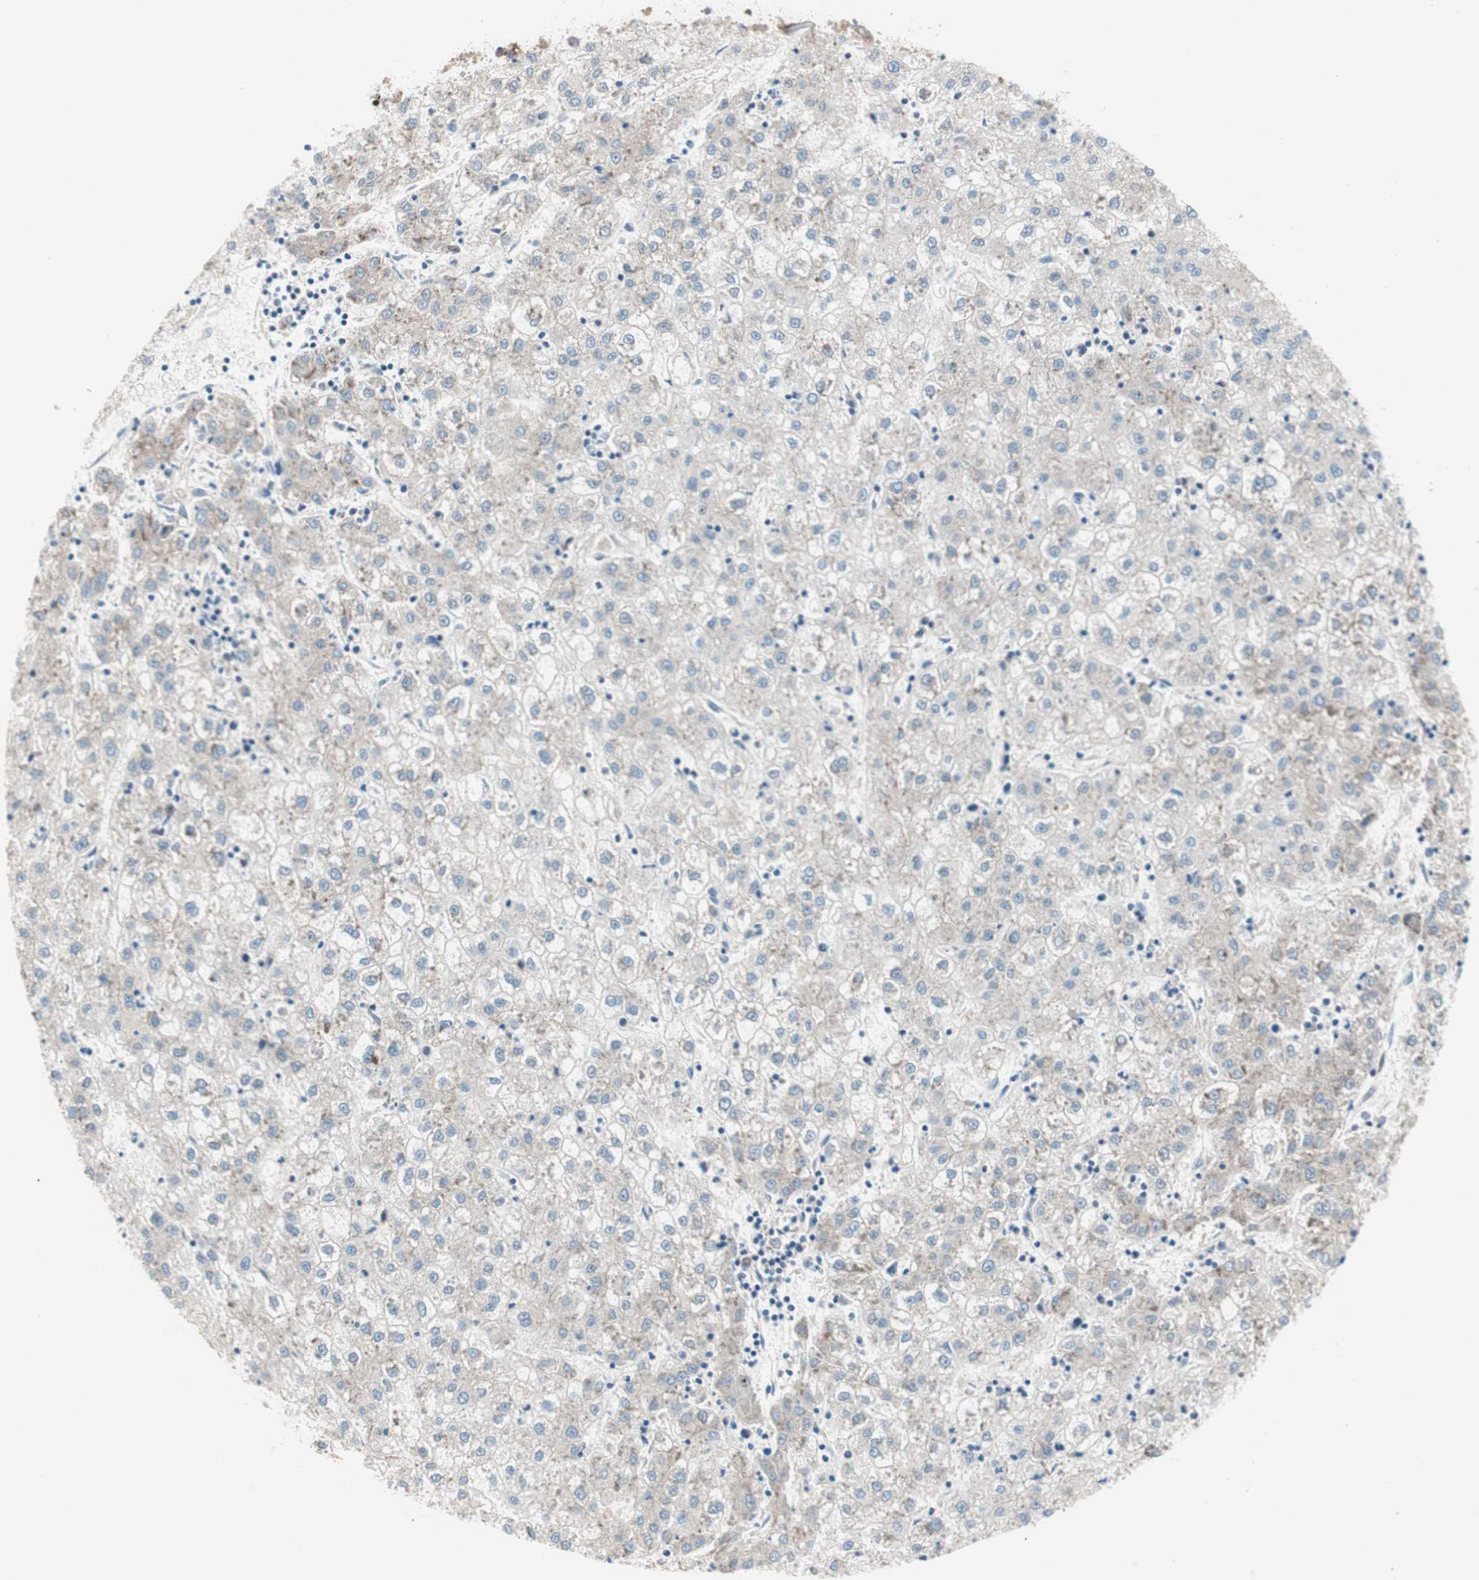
{"staining": {"intensity": "weak", "quantity": ">75%", "location": "cytoplasmic/membranous"}, "tissue": "liver cancer", "cell_type": "Tumor cells", "image_type": "cancer", "snomed": [{"axis": "morphology", "description": "Carcinoma, Hepatocellular, NOS"}, {"axis": "topography", "description": "Liver"}], "caption": "High-magnification brightfield microscopy of liver cancer (hepatocellular carcinoma) stained with DAB (brown) and counterstained with hematoxylin (blue). tumor cells exhibit weak cytoplasmic/membranous expression is appreciated in about>75% of cells.", "gene": "CCL14", "patient": {"sex": "male", "age": 72}}